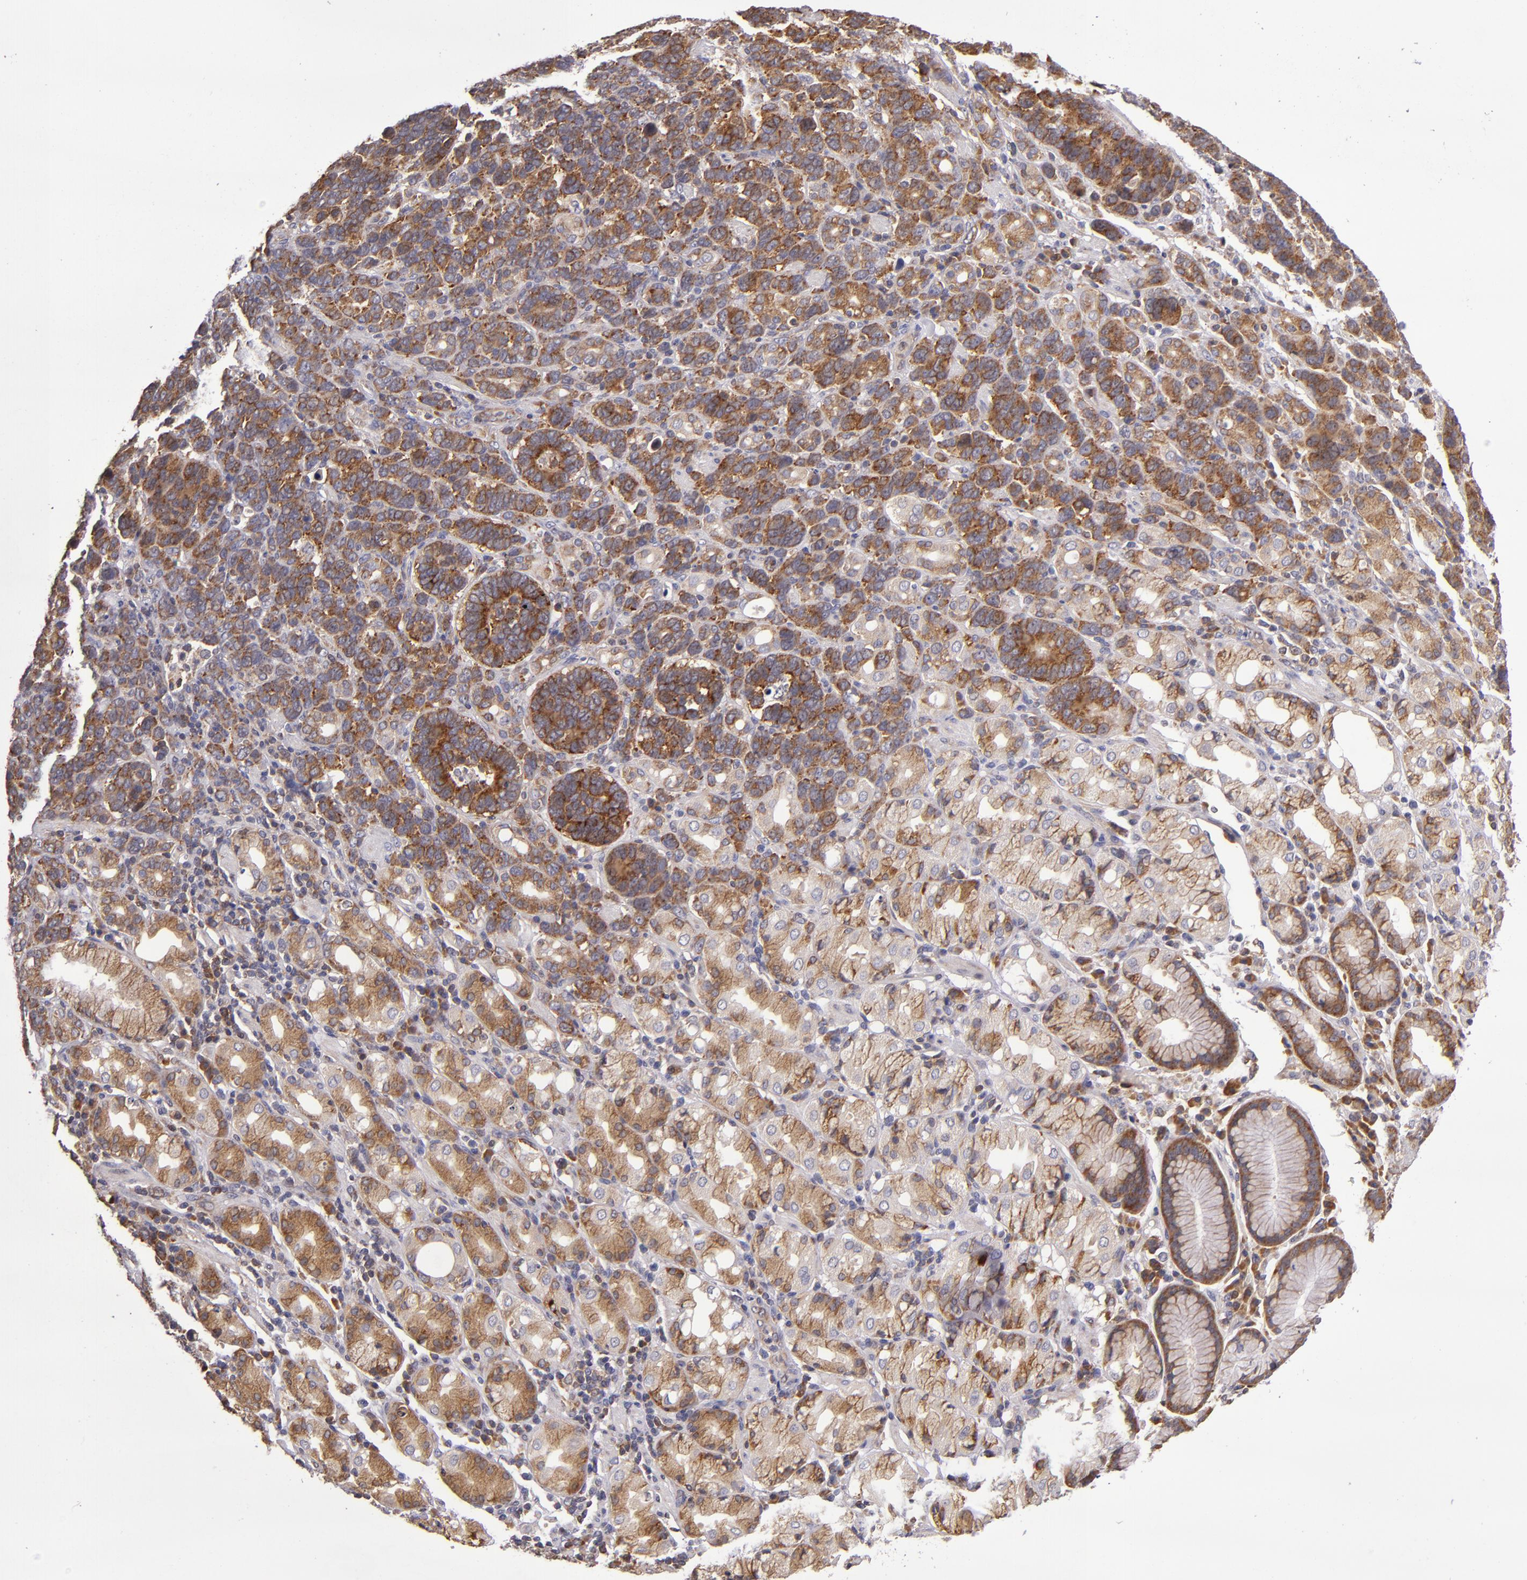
{"staining": {"intensity": "moderate", "quantity": ">75%", "location": "cytoplasmic/membranous"}, "tissue": "stomach cancer", "cell_type": "Tumor cells", "image_type": "cancer", "snomed": [{"axis": "morphology", "description": "Adenocarcinoma, NOS"}, {"axis": "topography", "description": "Stomach, upper"}], "caption": "Immunohistochemistry (DAB) staining of human adenocarcinoma (stomach) displays moderate cytoplasmic/membranous protein positivity in approximately >75% of tumor cells. (DAB (3,3'-diaminobenzidine) IHC with brightfield microscopy, high magnification).", "gene": "EIF4ENIF1", "patient": {"sex": "male", "age": 71}}